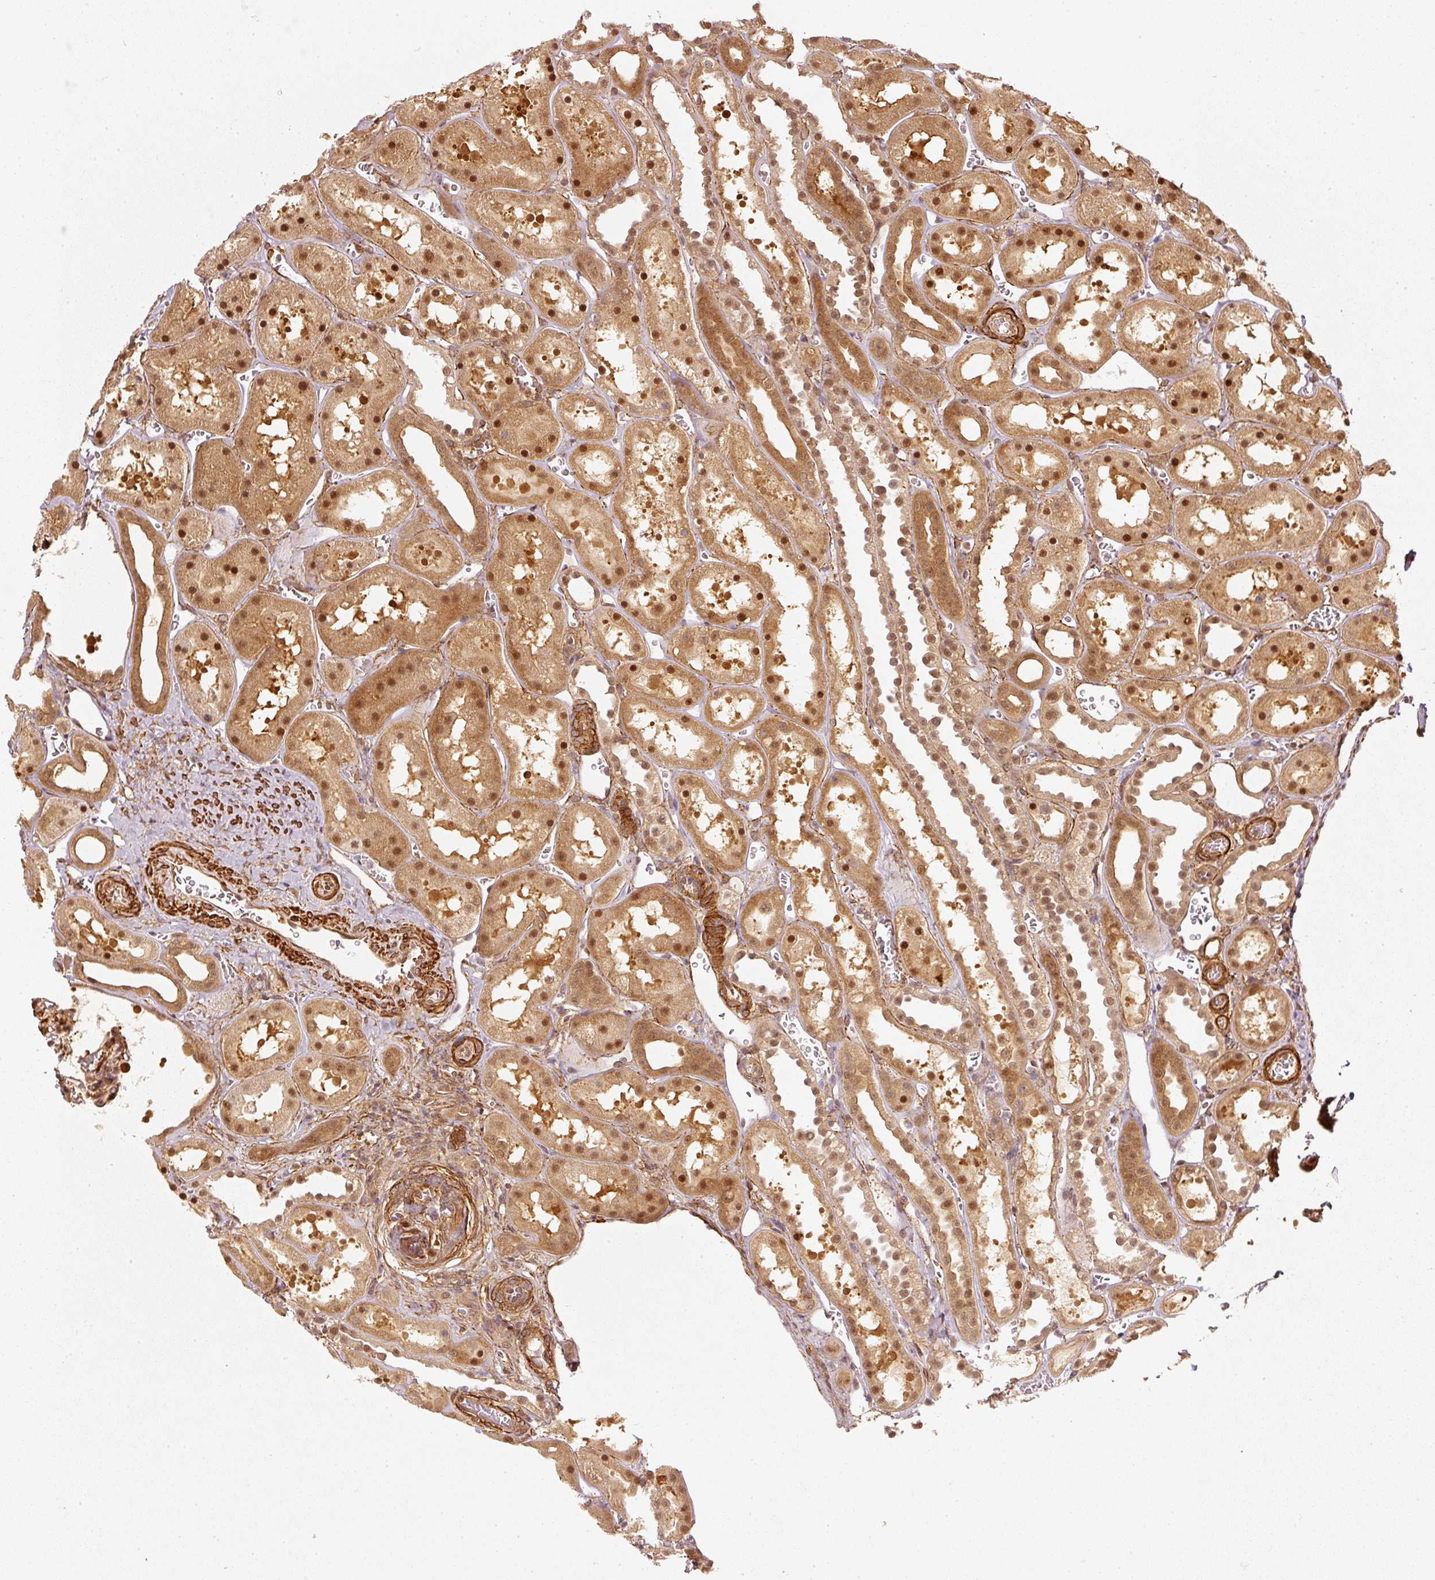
{"staining": {"intensity": "moderate", "quantity": ">75%", "location": "cytoplasmic/membranous,nuclear"}, "tissue": "kidney", "cell_type": "Cells in glomeruli", "image_type": "normal", "snomed": [{"axis": "morphology", "description": "Normal tissue, NOS"}, {"axis": "topography", "description": "Kidney"}], "caption": "IHC staining of normal kidney, which reveals medium levels of moderate cytoplasmic/membranous,nuclear positivity in about >75% of cells in glomeruli indicating moderate cytoplasmic/membranous,nuclear protein positivity. The staining was performed using DAB (brown) for protein detection and nuclei were counterstained in hematoxylin (blue).", "gene": "PSMD1", "patient": {"sex": "female", "age": 41}}